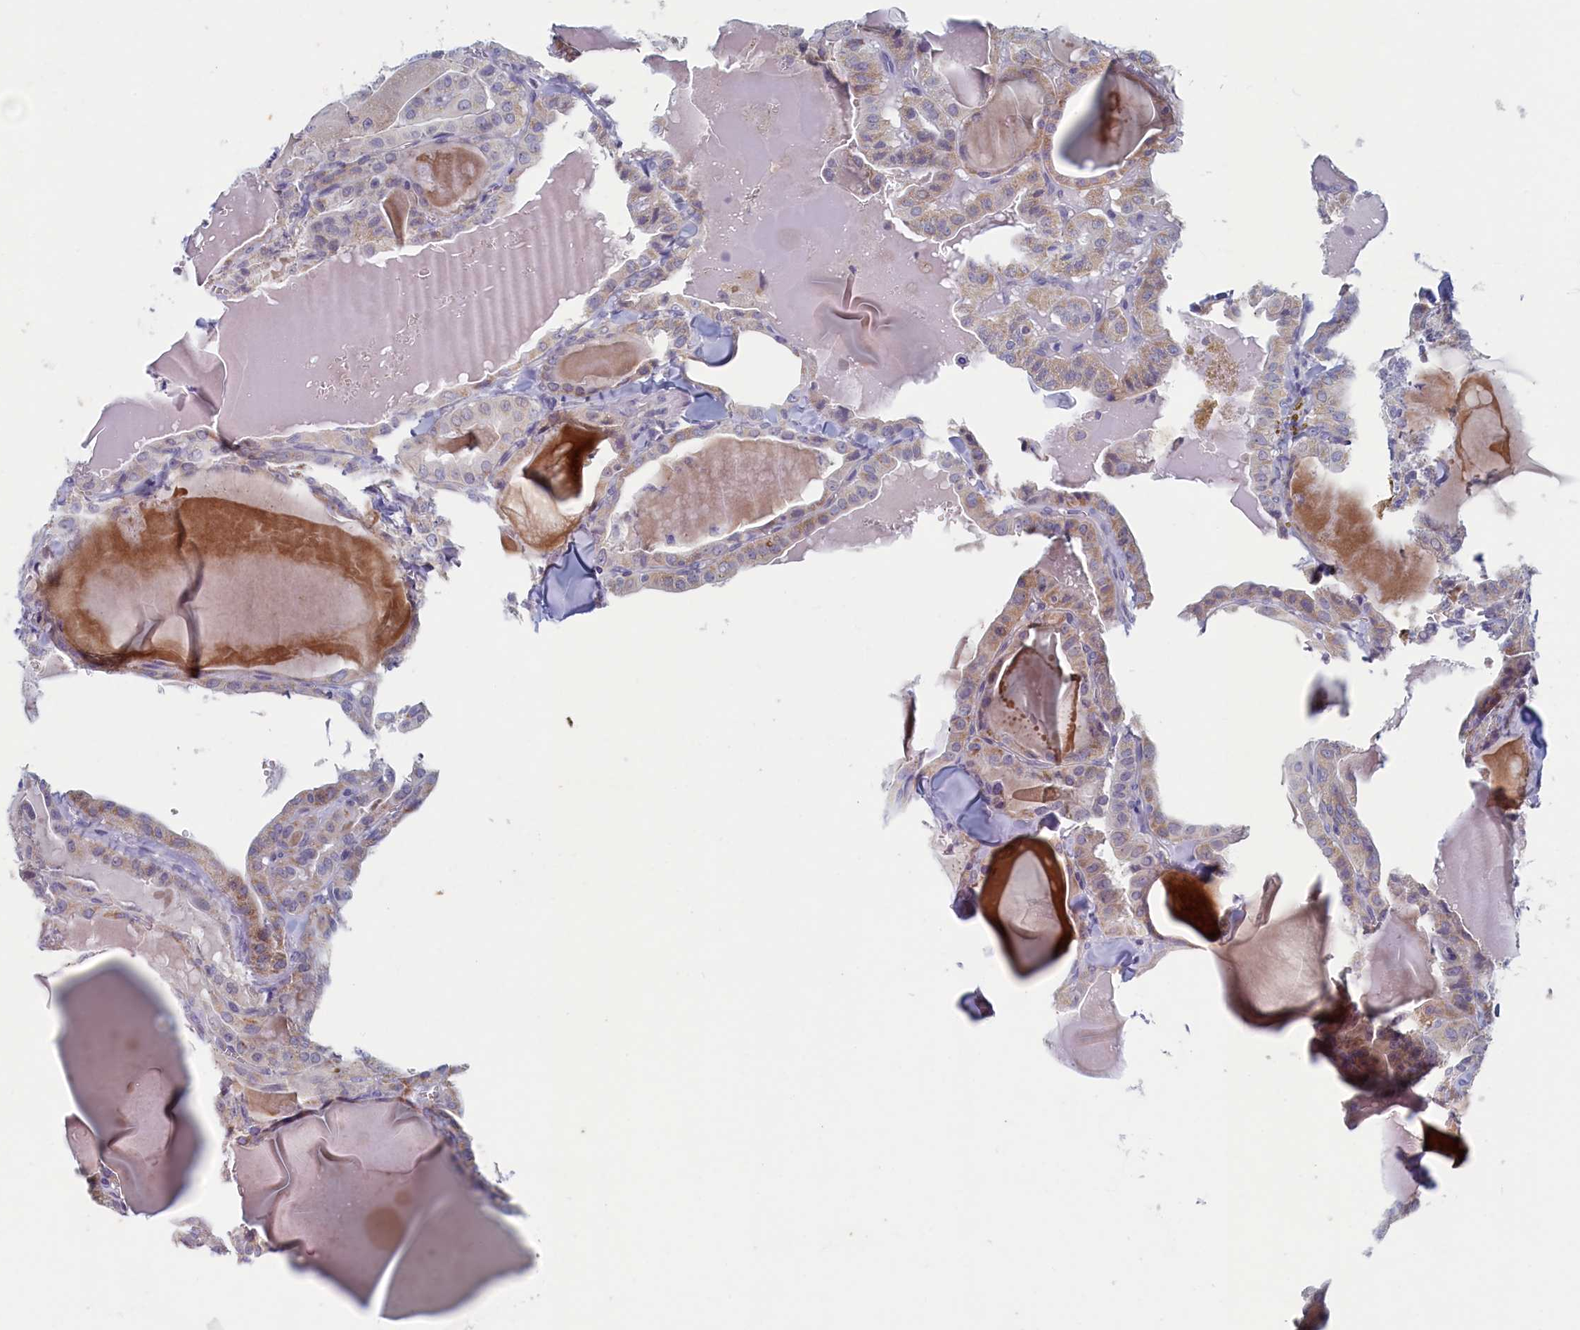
{"staining": {"intensity": "weak", "quantity": ">75%", "location": "cytoplasmic/membranous"}, "tissue": "thyroid cancer", "cell_type": "Tumor cells", "image_type": "cancer", "snomed": [{"axis": "morphology", "description": "Papillary adenocarcinoma, NOS"}, {"axis": "topography", "description": "Thyroid gland"}], "caption": "Approximately >75% of tumor cells in human papillary adenocarcinoma (thyroid) demonstrate weak cytoplasmic/membranous protein positivity as visualized by brown immunohistochemical staining.", "gene": "WDR76", "patient": {"sex": "male", "age": 52}}